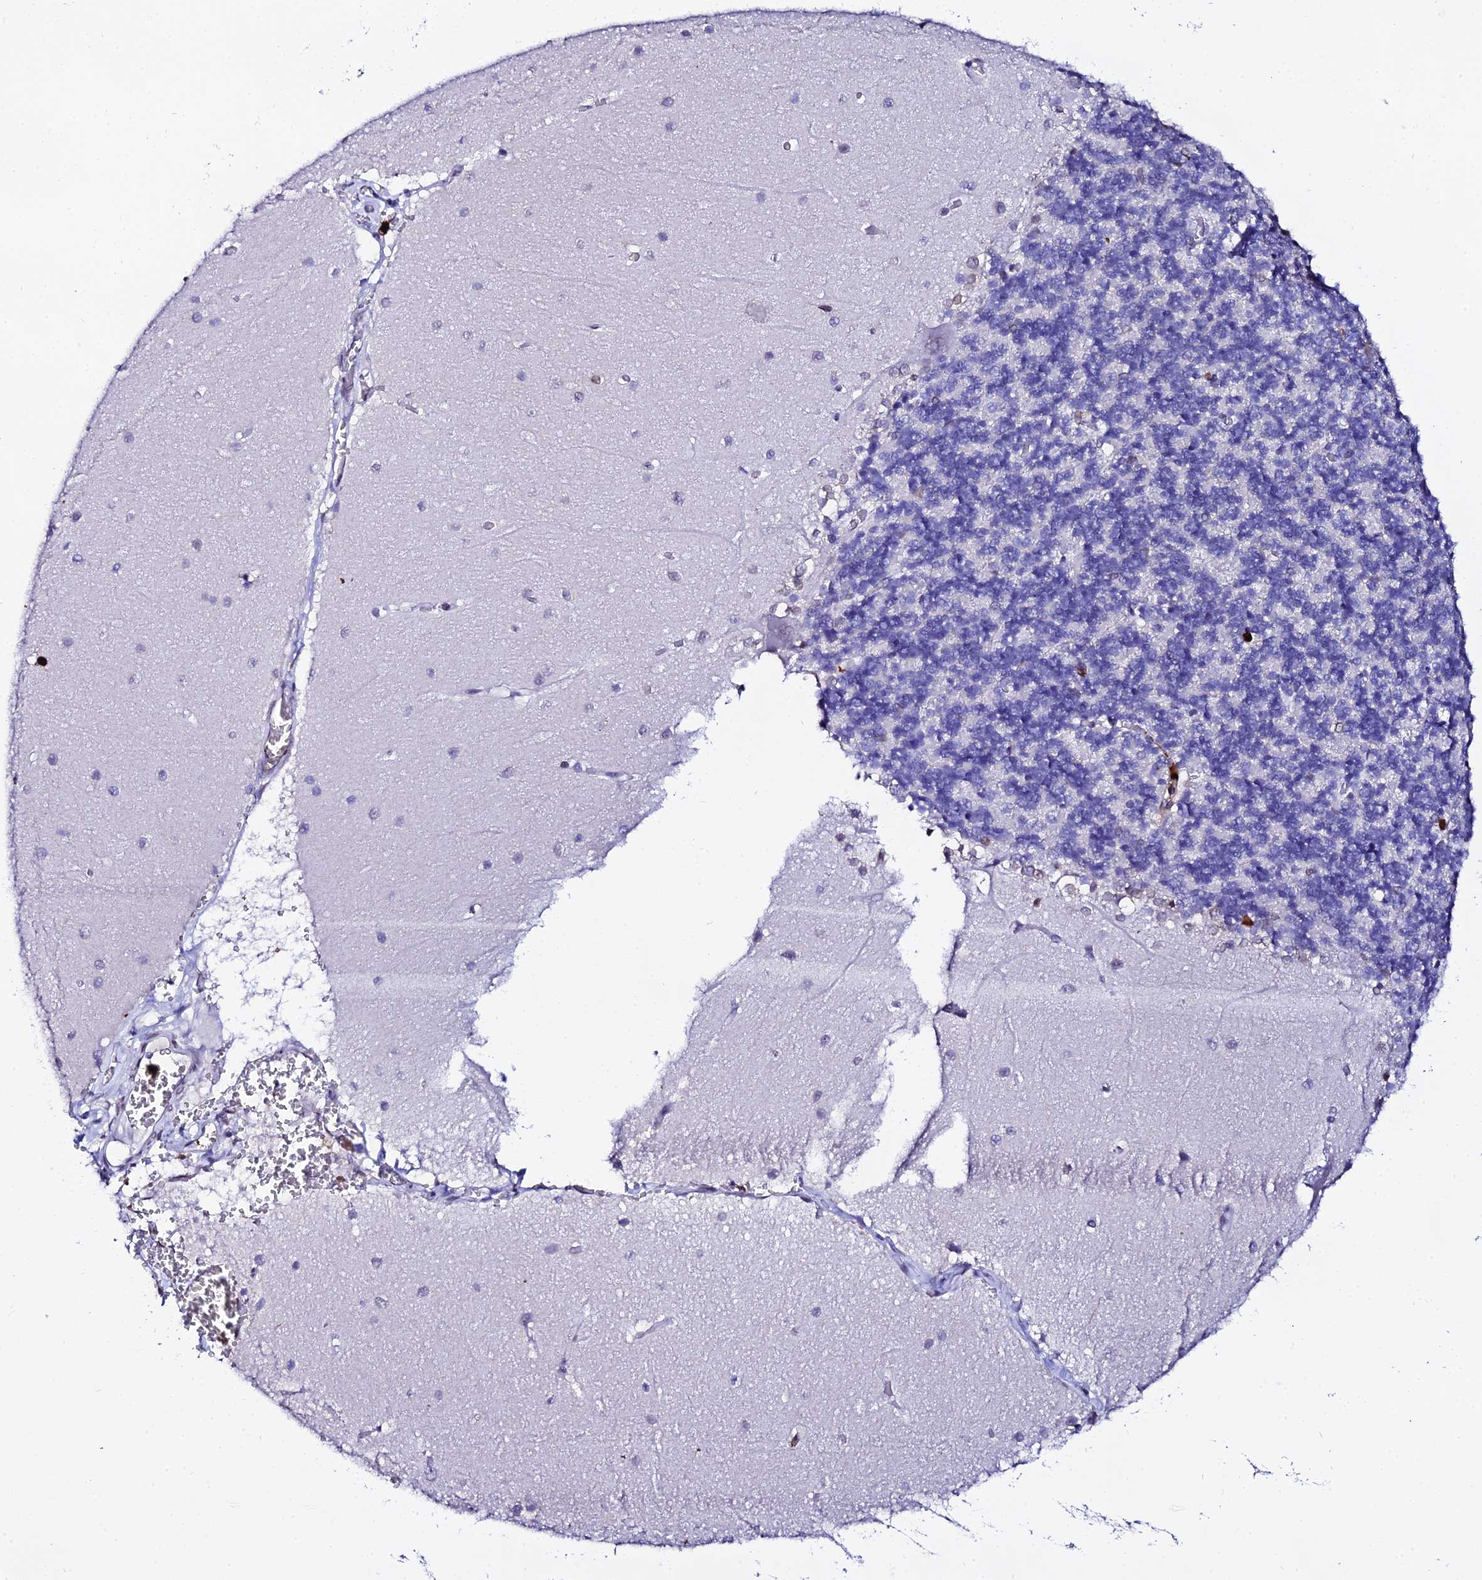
{"staining": {"intensity": "negative", "quantity": "none", "location": "none"}, "tissue": "cerebellum", "cell_type": "Cells in granular layer", "image_type": "normal", "snomed": [{"axis": "morphology", "description": "Normal tissue, NOS"}, {"axis": "topography", "description": "Cerebellum"}], "caption": "Cerebellum stained for a protein using immunohistochemistry exhibits no positivity cells in granular layer.", "gene": "MCM10", "patient": {"sex": "male", "age": 37}}